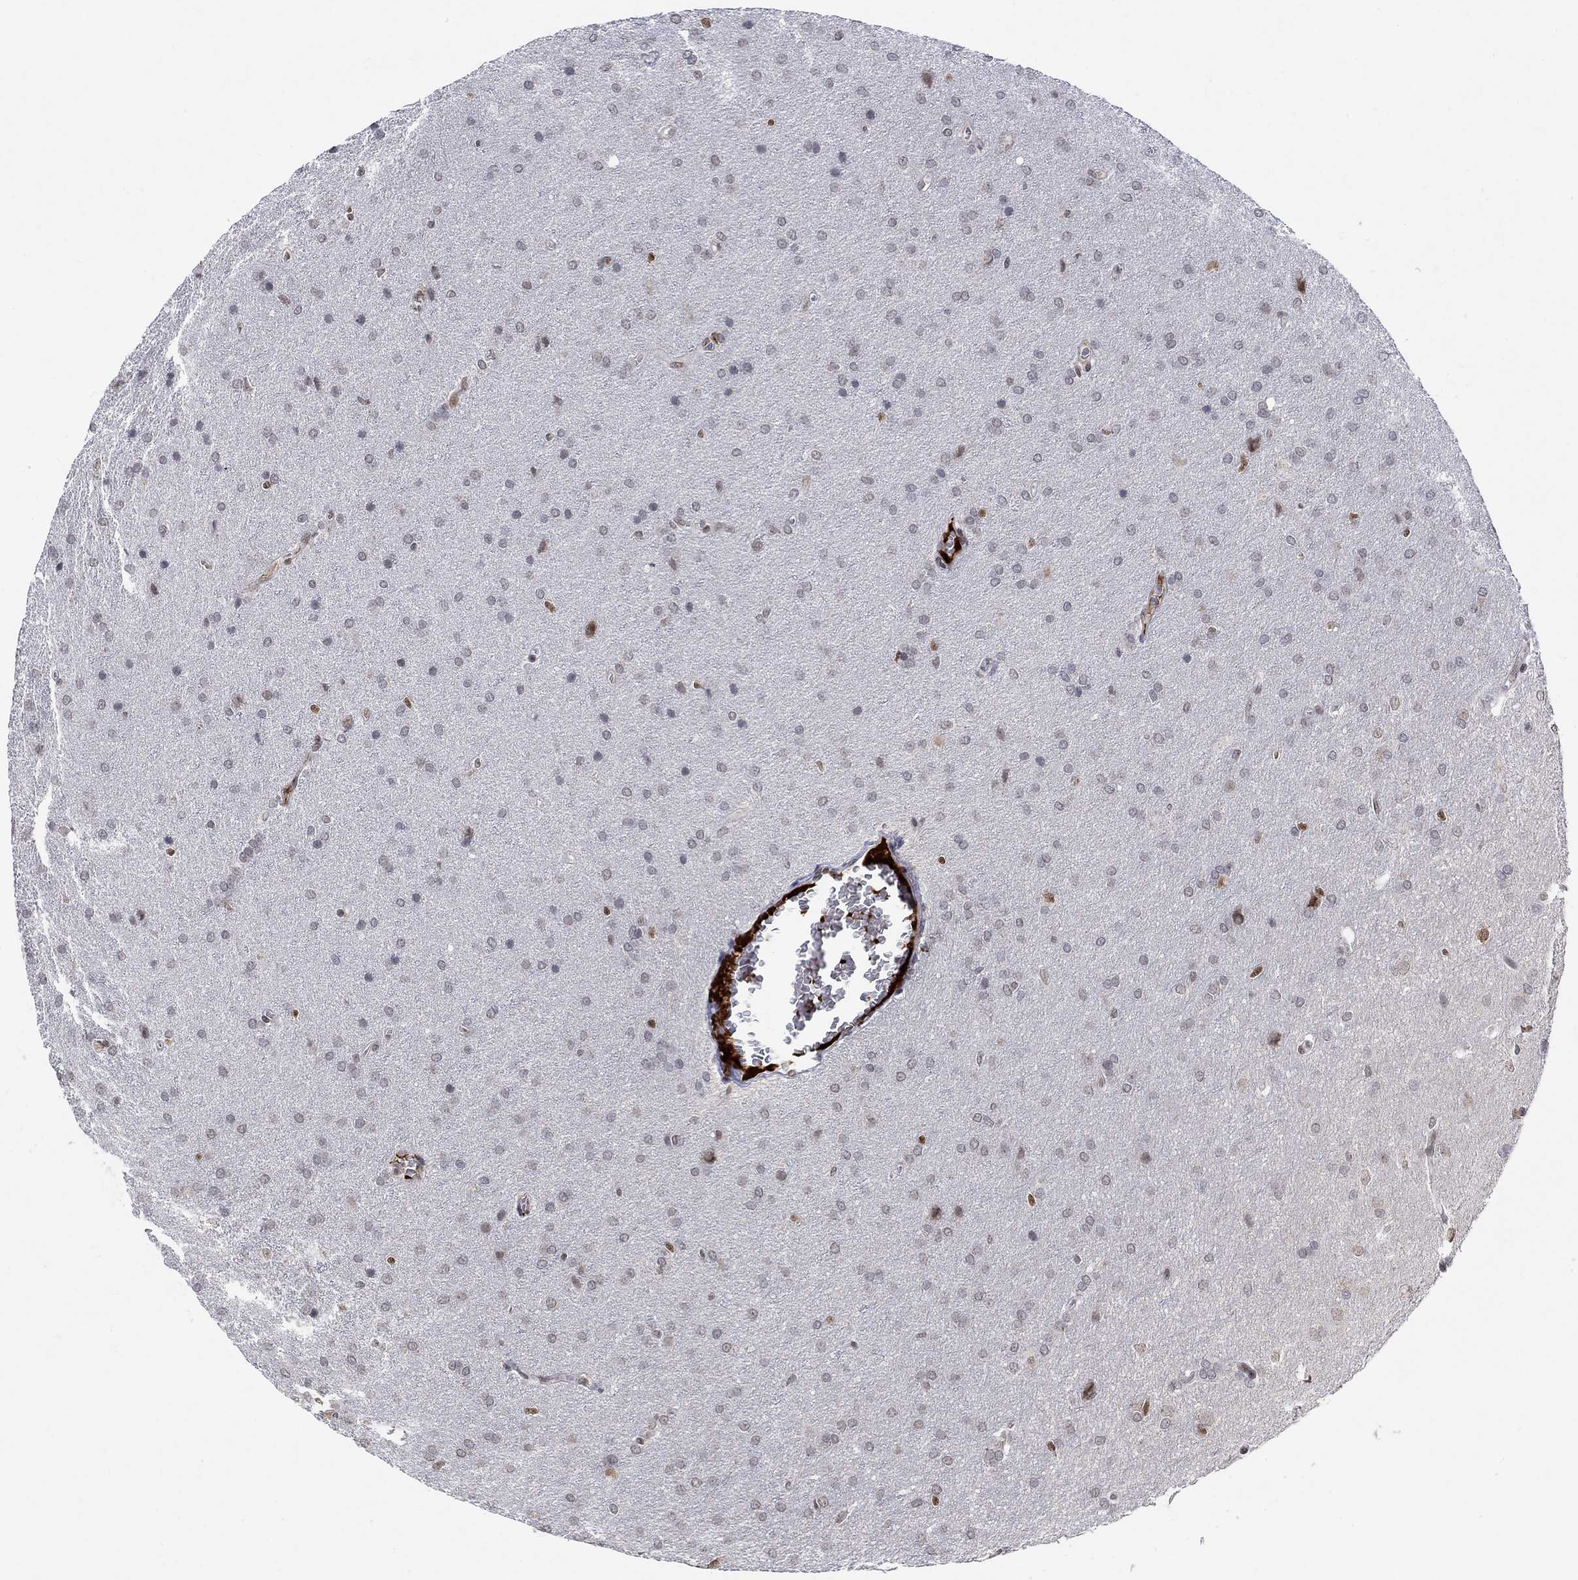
{"staining": {"intensity": "negative", "quantity": "none", "location": "none"}, "tissue": "glioma", "cell_type": "Tumor cells", "image_type": "cancer", "snomed": [{"axis": "morphology", "description": "Glioma, malignant, Low grade"}, {"axis": "topography", "description": "Brain"}], "caption": "Glioma was stained to show a protein in brown. There is no significant staining in tumor cells.", "gene": "KLF12", "patient": {"sex": "female", "age": 32}}